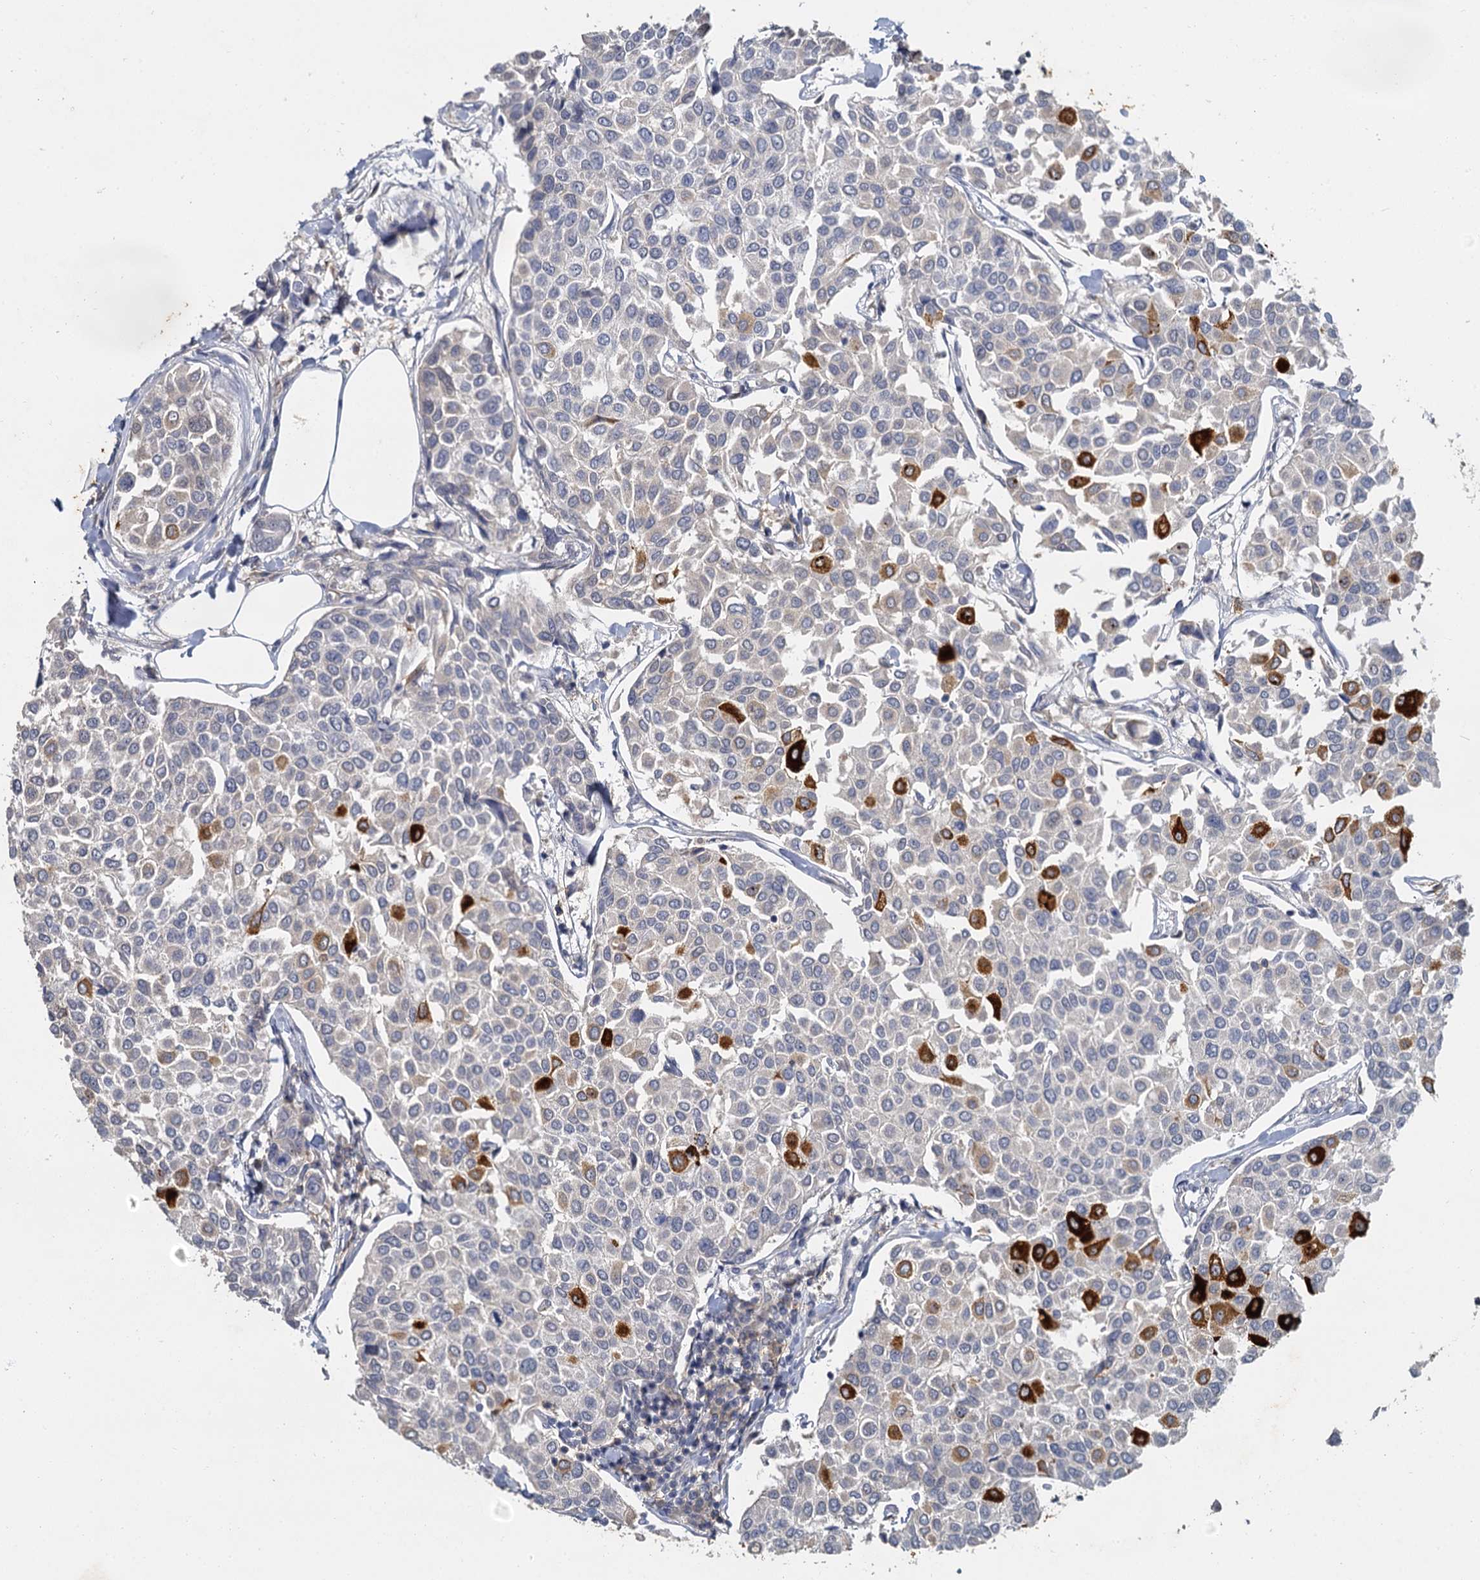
{"staining": {"intensity": "strong", "quantity": "<25%", "location": "cytoplasmic/membranous"}, "tissue": "breast cancer", "cell_type": "Tumor cells", "image_type": "cancer", "snomed": [{"axis": "morphology", "description": "Duct carcinoma"}, {"axis": "topography", "description": "Breast"}], "caption": "Breast cancer (invasive ductal carcinoma) was stained to show a protein in brown. There is medium levels of strong cytoplasmic/membranous staining in about <25% of tumor cells.", "gene": "MUCL1", "patient": {"sex": "female", "age": 55}}